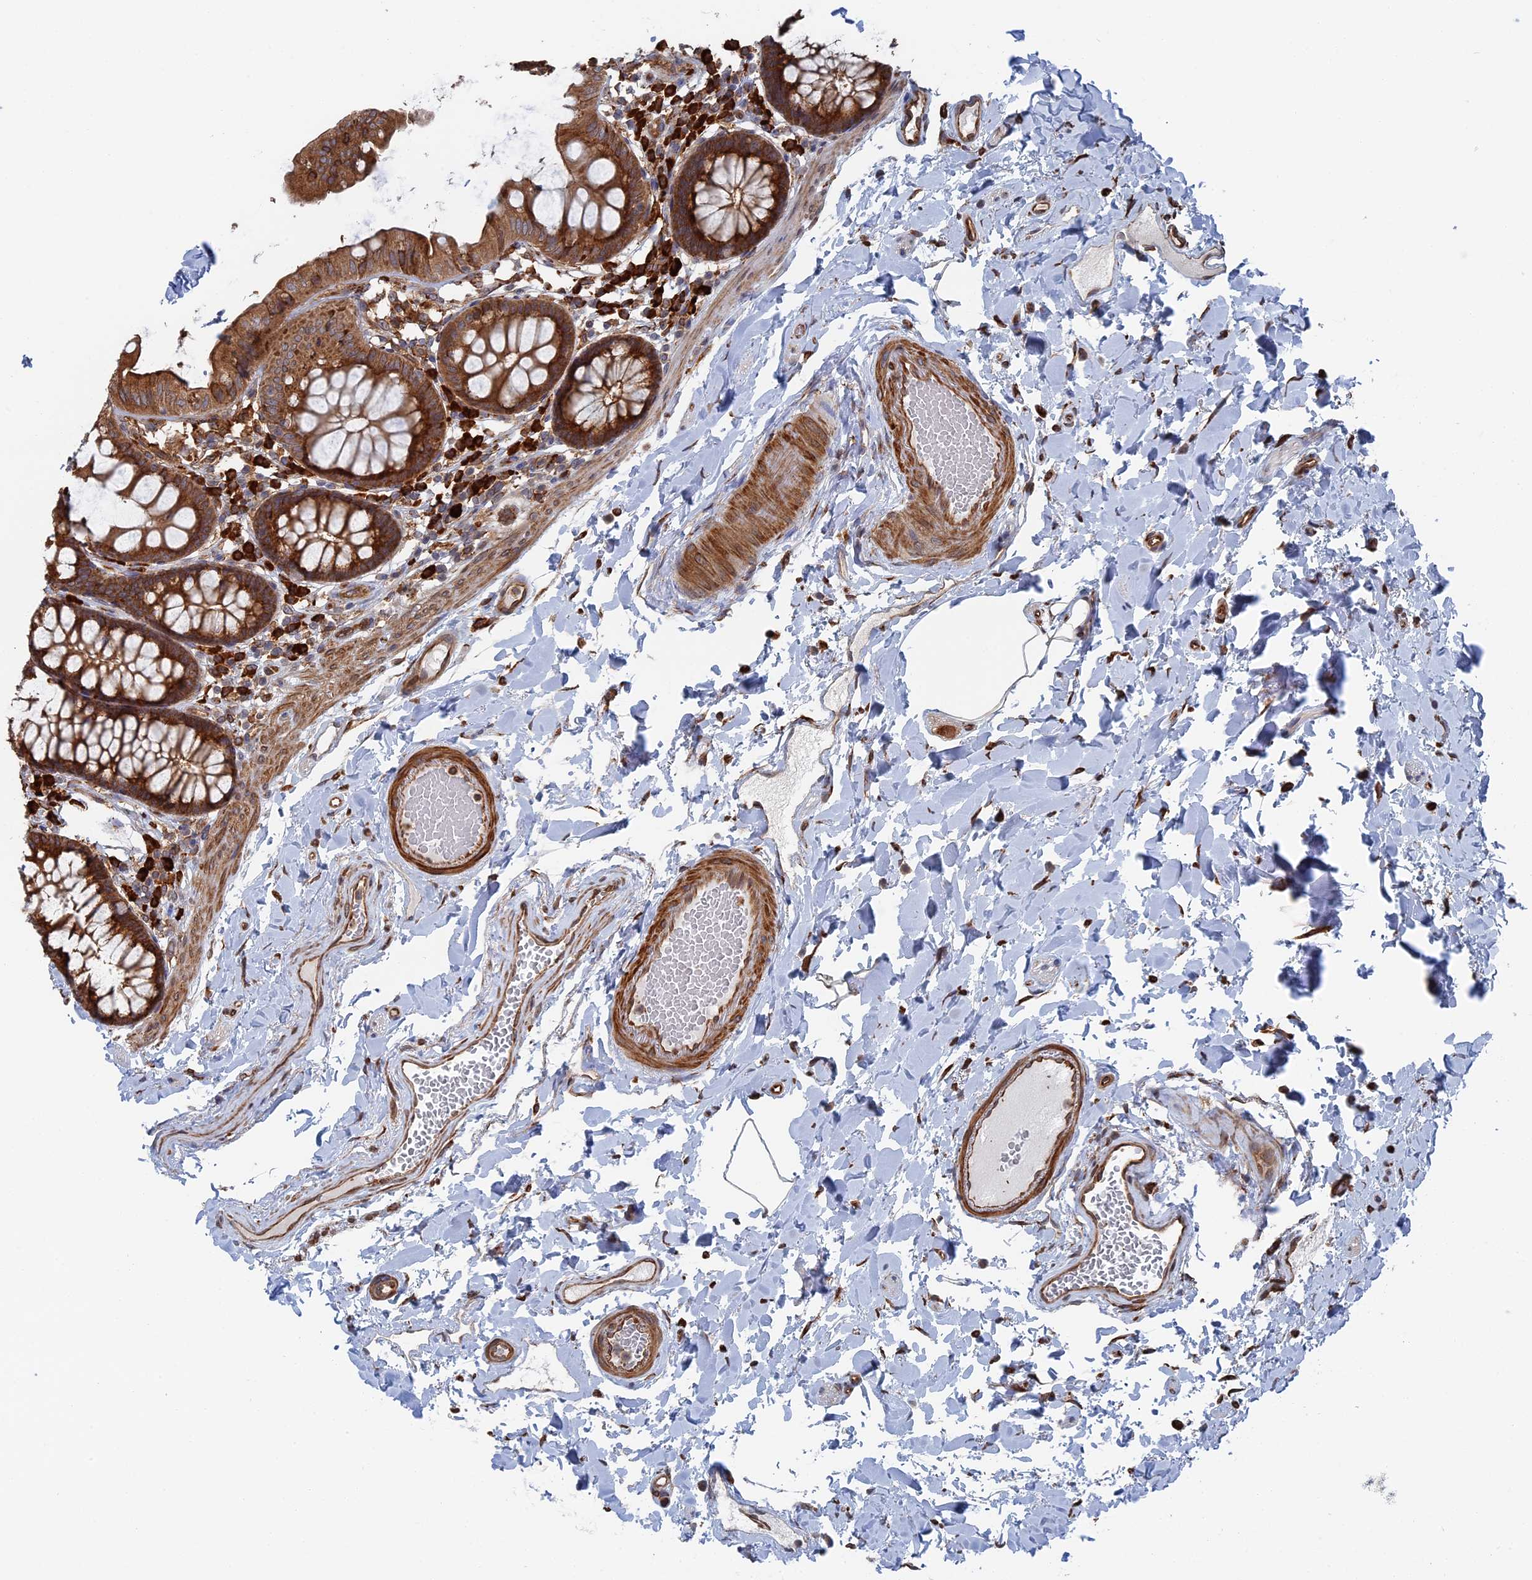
{"staining": {"intensity": "strong", "quantity": ">75%", "location": "cytoplasmic/membranous"}, "tissue": "colon", "cell_type": "Endothelial cells", "image_type": "normal", "snomed": [{"axis": "morphology", "description": "Normal tissue, NOS"}, {"axis": "topography", "description": "Colon"}], "caption": "This photomicrograph shows immunohistochemistry staining of normal colon, with high strong cytoplasmic/membranous positivity in approximately >75% of endothelial cells.", "gene": "BPIFB6", "patient": {"sex": "male", "age": 84}}